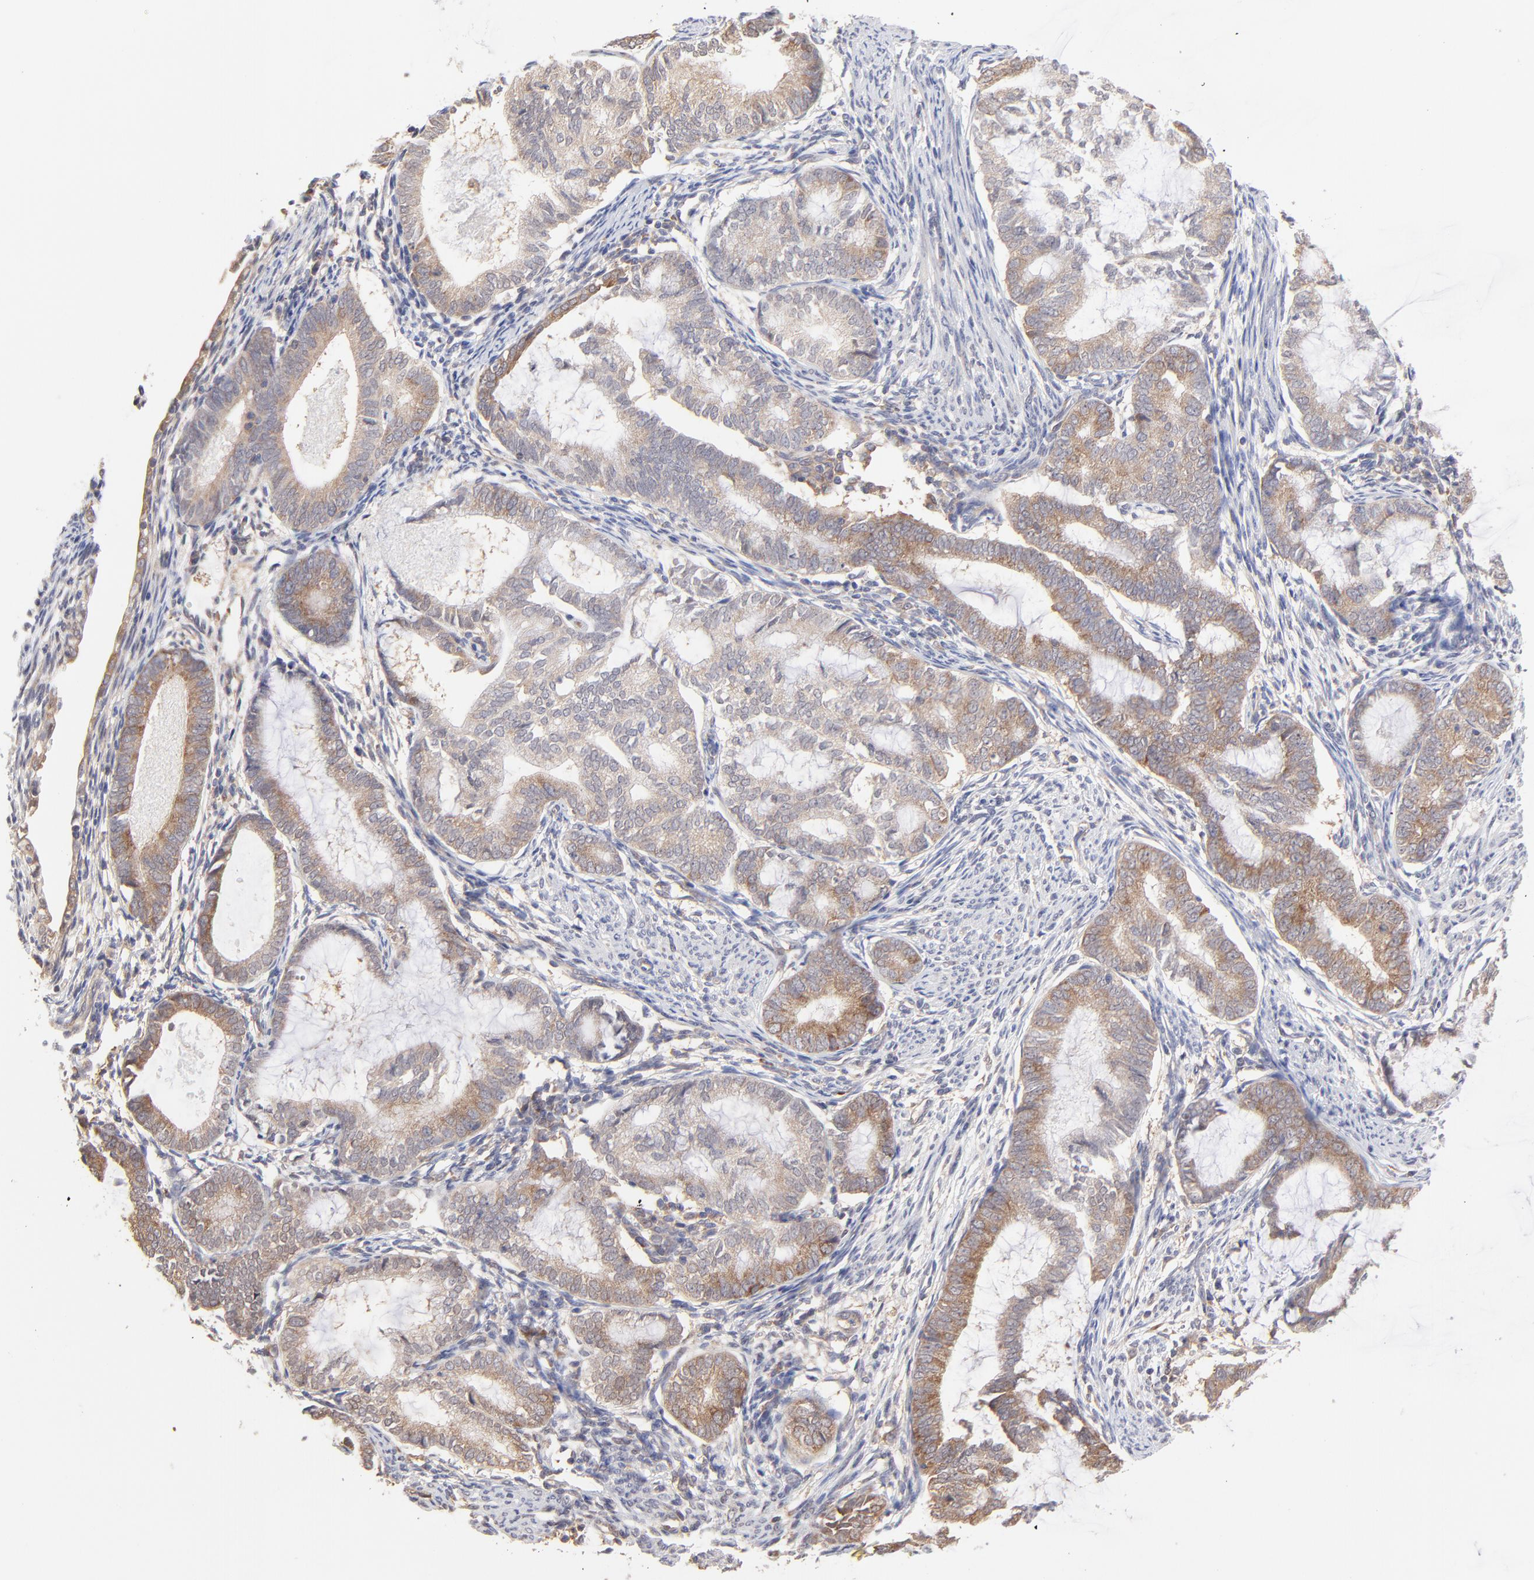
{"staining": {"intensity": "moderate", "quantity": ">75%", "location": "cytoplasmic/membranous"}, "tissue": "endometrial cancer", "cell_type": "Tumor cells", "image_type": "cancer", "snomed": [{"axis": "morphology", "description": "Adenocarcinoma, NOS"}, {"axis": "topography", "description": "Endometrium"}], "caption": "A micrograph of human endometrial adenocarcinoma stained for a protein demonstrates moderate cytoplasmic/membranous brown staining in tumor cells. The staining was performed using DAB to visualize the protein expression in brown, while the nuclei were stained in blue with hematoxylin (Magnification: 20x).", "gene": "GART", "patient": {"sex": "female", "age": 63}}